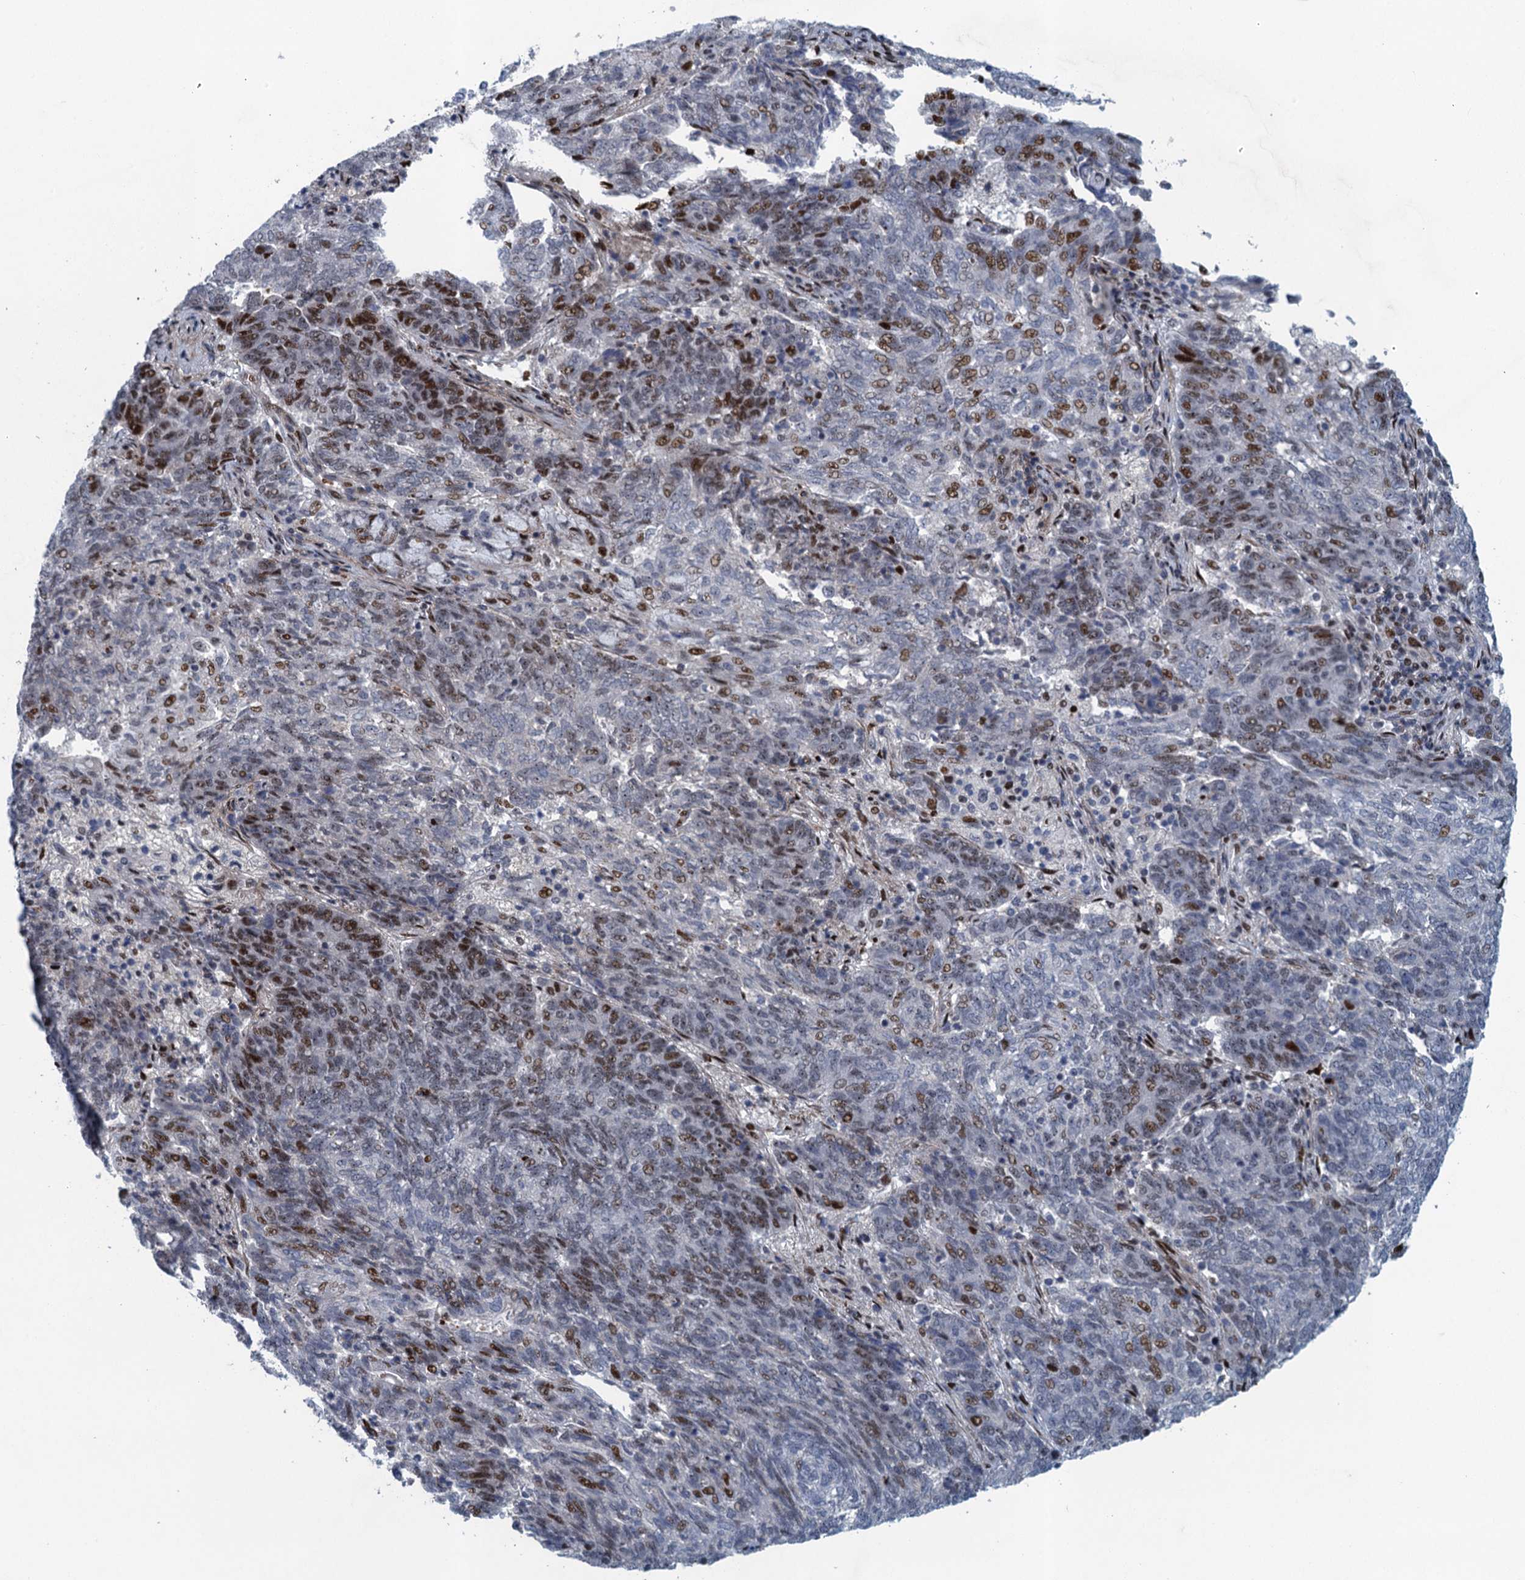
{"staining": {"intensity": "moderate", "quantity": "25%-75%", "location": "nuclear"}, "tissue": "endometrial cancer", "cell_type": "Tumor cells", "image_type": "cancer", "snomed": [{"axis": "morphology", "description": "Adenocarcinoma, NOS"}, {"axis": "topography", "description": "Endometrium"}], "caption": "The photomicrograph displays staining of endometrial adenocarcinoma, revealing moderate nuclear protein expression (brown color) within tumor cells. (brown staining indicates protein expression, while blue staining denotes nuclei).", "gene": "ANKRD13D", "patient": {"sex": "female", "age": 80}}